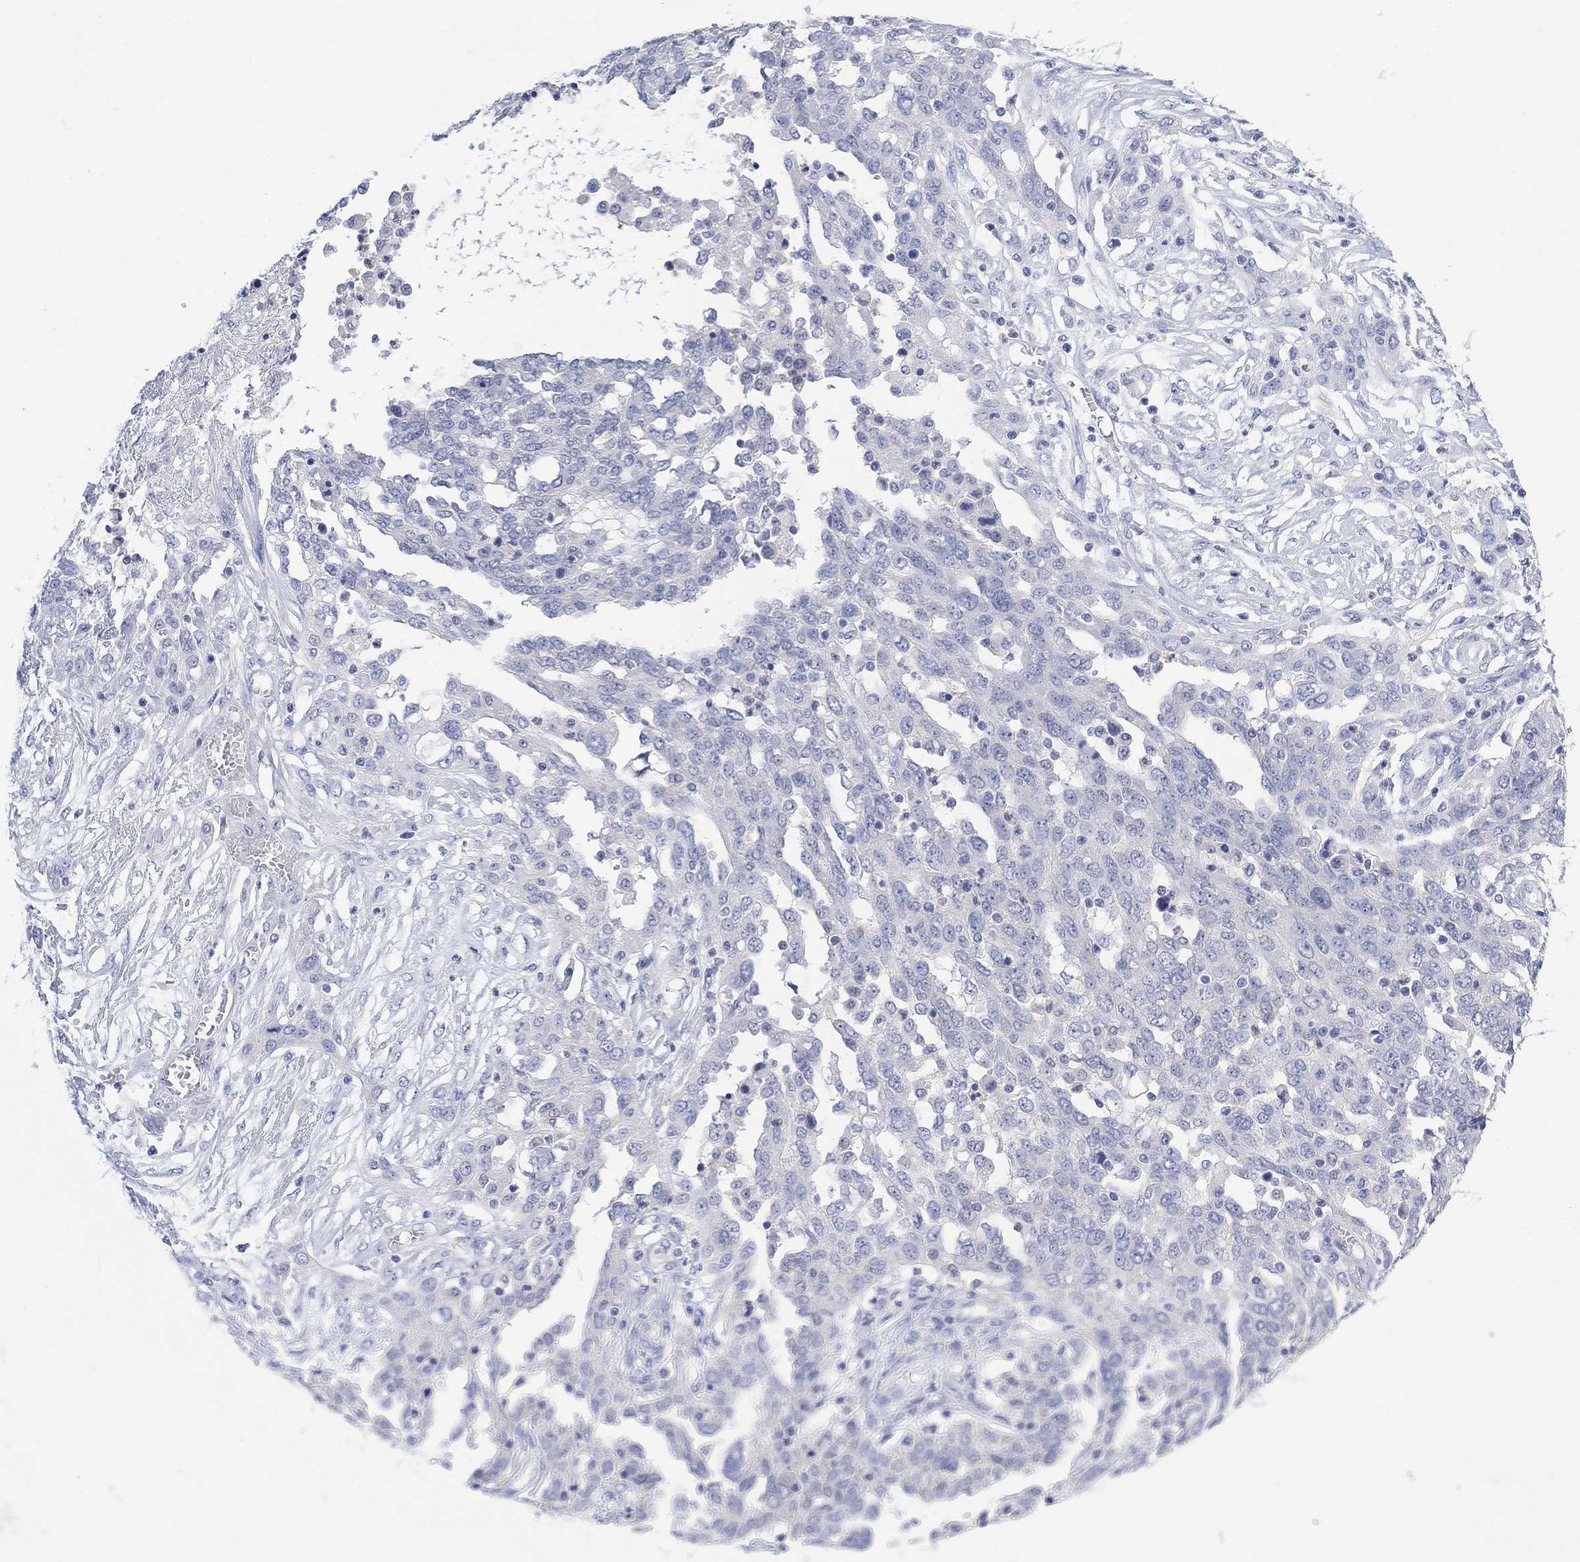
{"staining": {"intensity": "negative", "quantity": "none", "location": "none"}, "tissue": "ovarian cancer", "cell_type": "Tumor cells", "image_type": "cancer", "snomed": [{"axis": "morphology", "description": "Cystadenocarcinoma, serous, NOS"}, {"axis": "topography", "description": "Ovary"}], "caption": "This is an immunohistochemistry (IHC) photomicrograph of human serous cystadenocarcinoma (ovarian). There is no positivity in tumor cells.", "gene": "FBP2", "patient": {"sex": "female", "age": 67}}